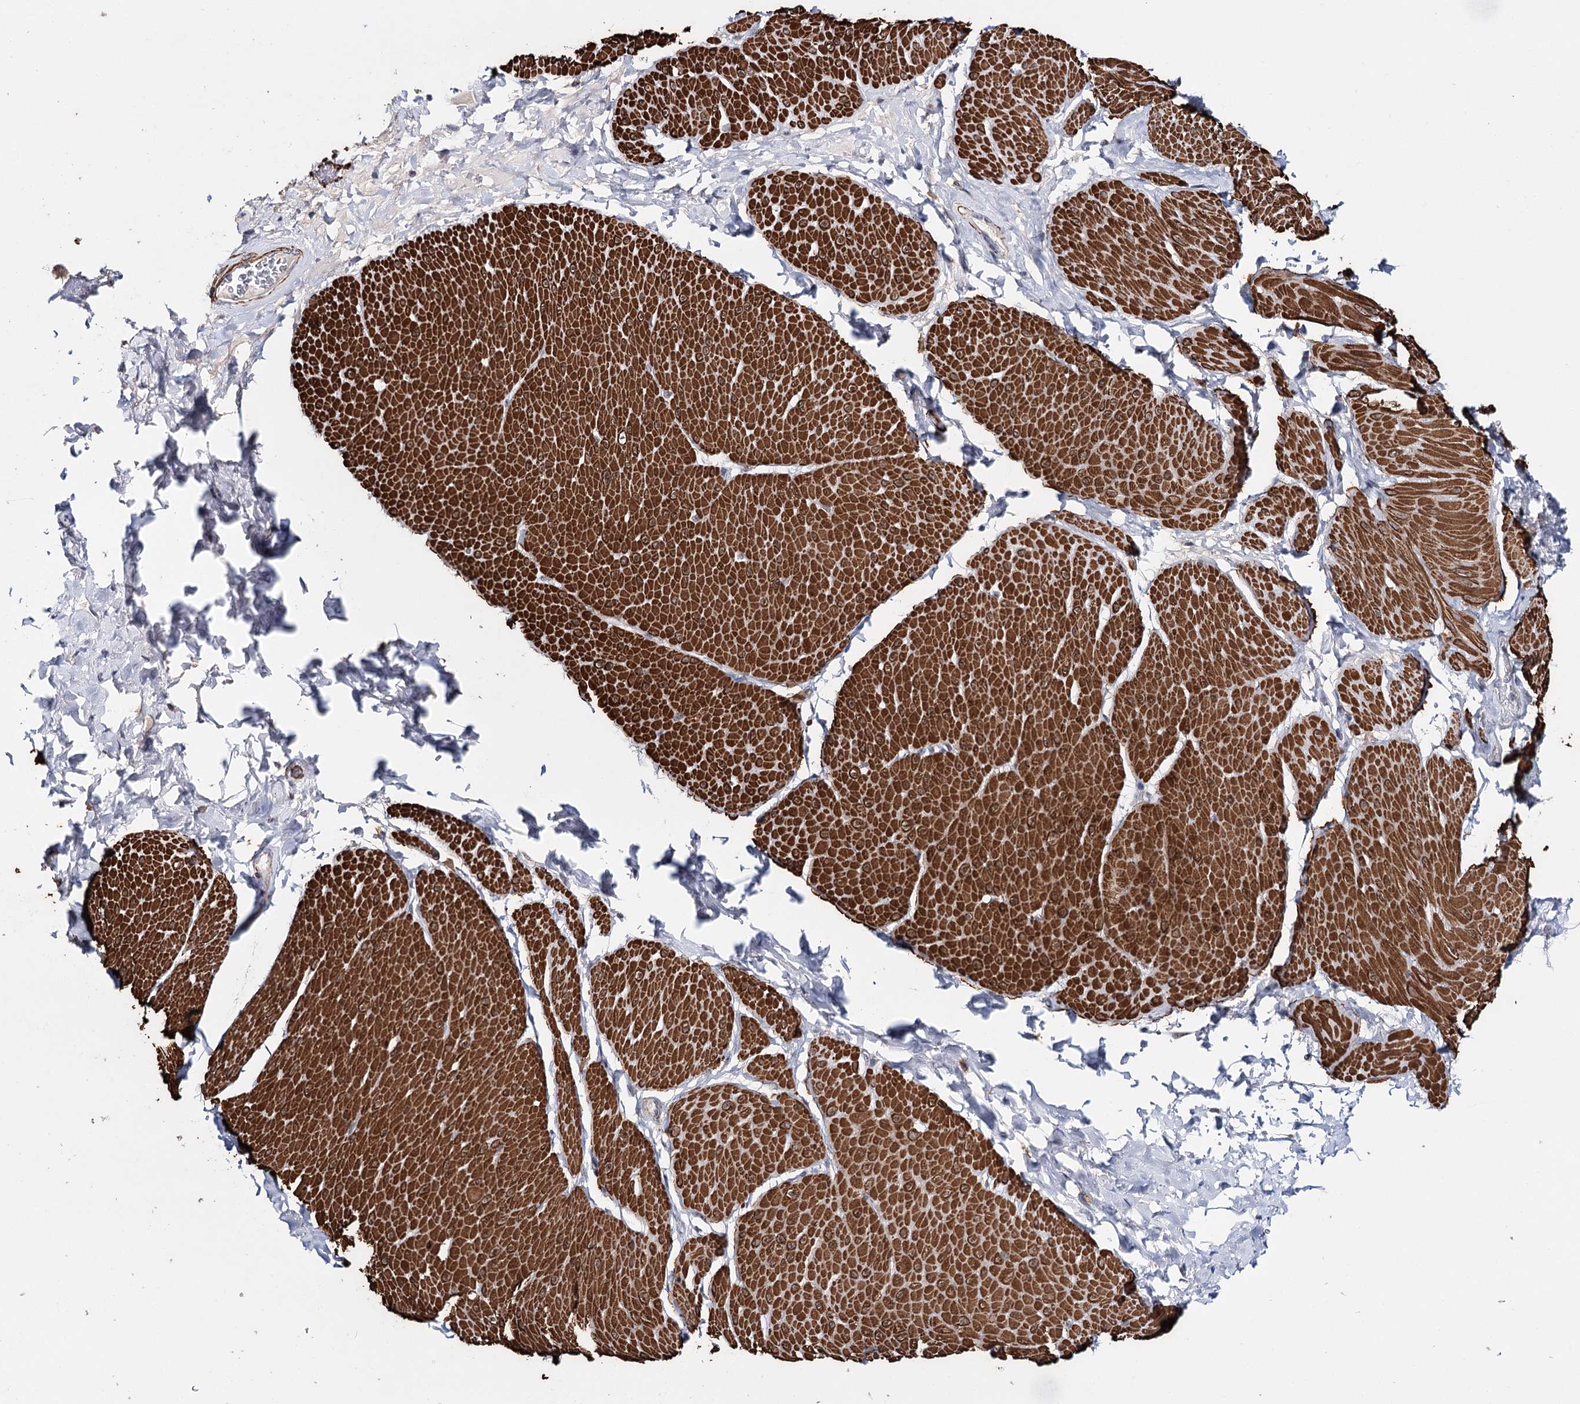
{"staining": {"intensity": "strong", "quantity": ">75%", "location": "cytoplasmic/membranous"}, "tissue": "smooth muscle", "cell_type": "Smooth muscle cells", "image_type": "normal", "snomed": [{"axis": "morphology", "description": "Urothelial carcinoma, High grade"}, {"axis": "topography", "description": "Urinary bladder"}], "caption": "Smooth muscle cells demonstrate high levels of strong cytoplasmic/membranous expression in about >75% of cells in normal smooth muscle.", "gene": "CFAP46", "patient": {"sex": "male", "age": 46}}